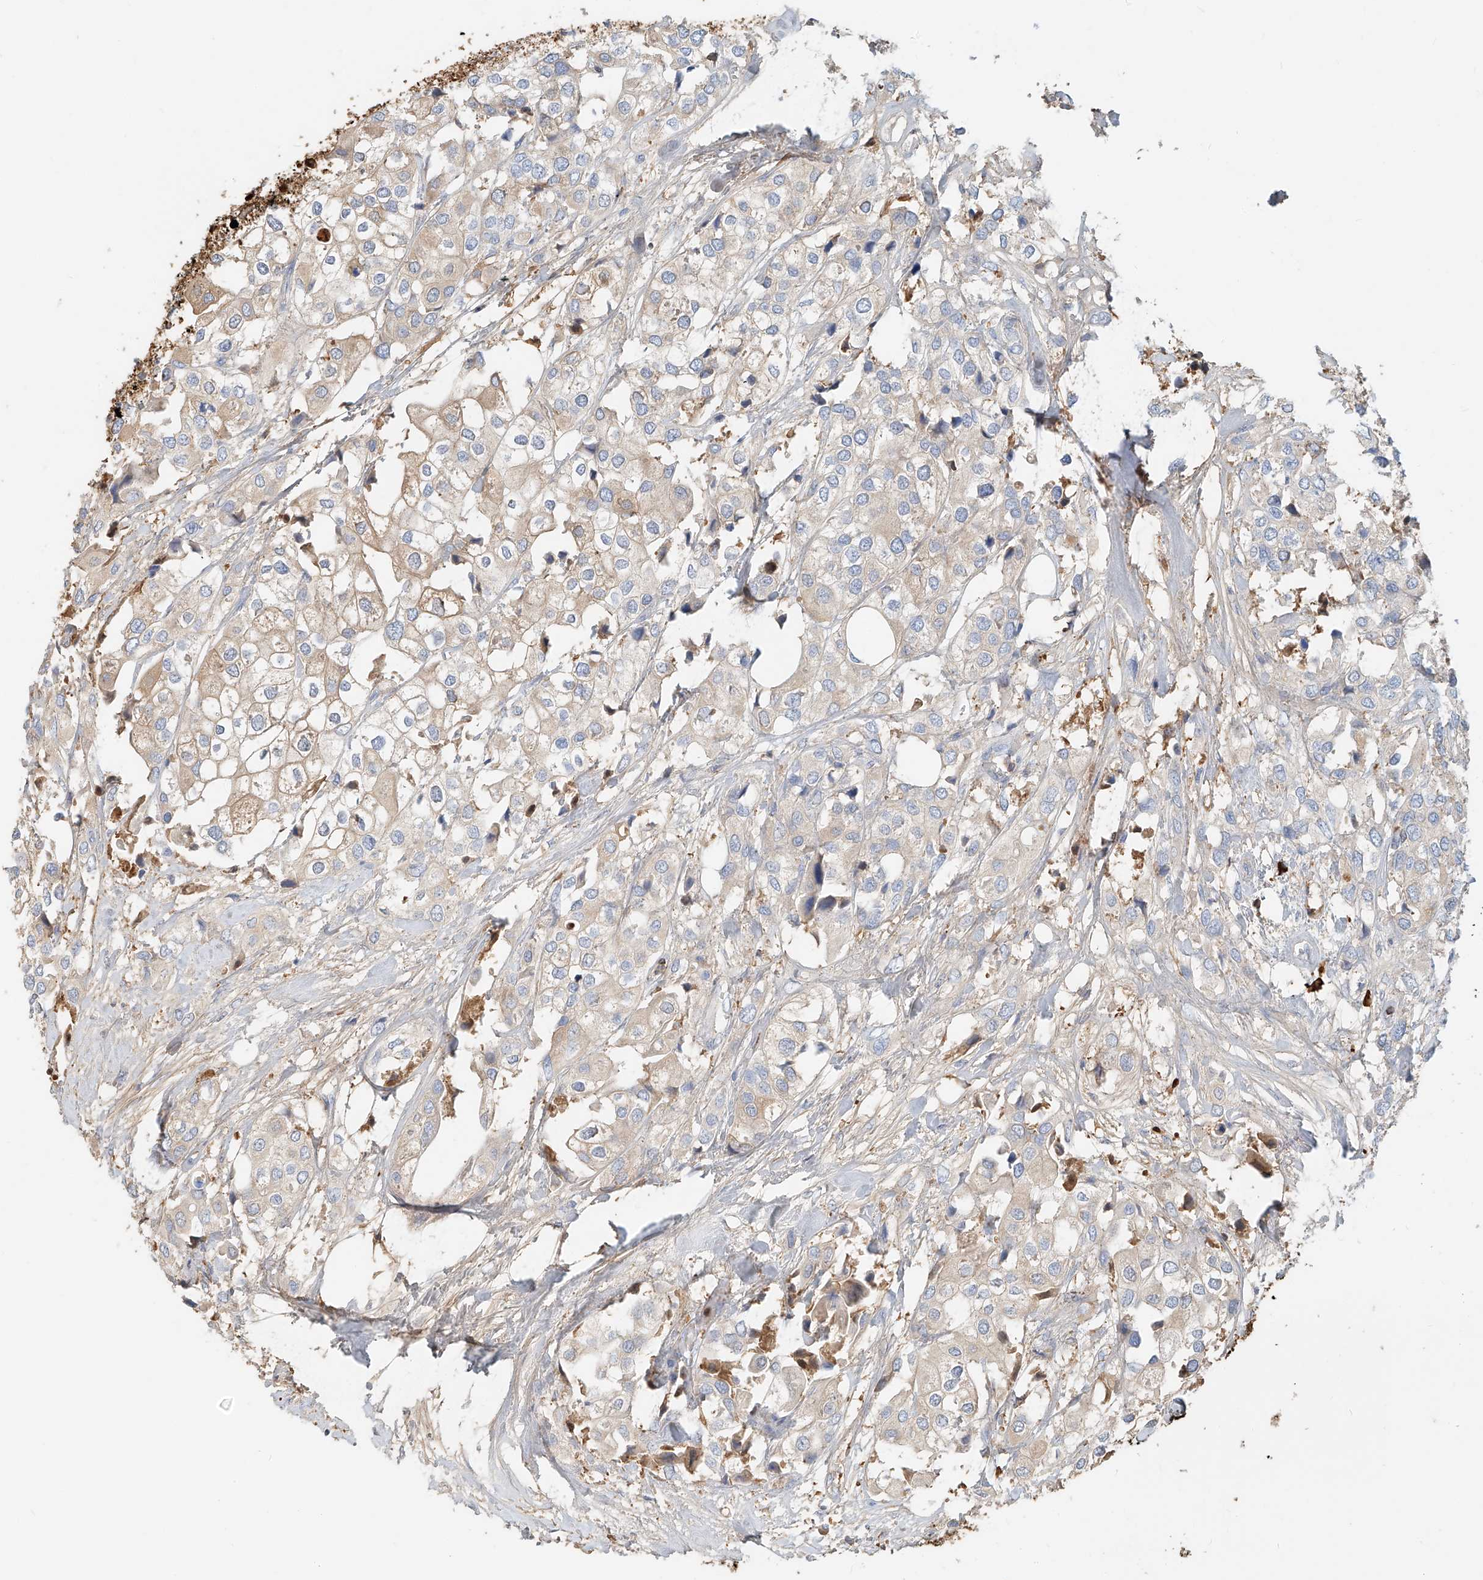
{"staining": {"intensity": "weak", "quantity": "<25%", "location": "cytoplasmic/membranous"}, "tissue": "urothelial cancer", "cell_type": "Tumor cells", "image_type": "cancer", "snomed": [{"axis": "morphology", "description": "Urothelial carcinoma, High grade"}, {"axis": "topography", "description": "Urinary bladder"}], "caption": "This is an IHC photomicrograph of human urothelial cancer. There is no expression in tumor cells.", "gene": "ZFP30", "patient": {"sex": "male", "age": 64}}